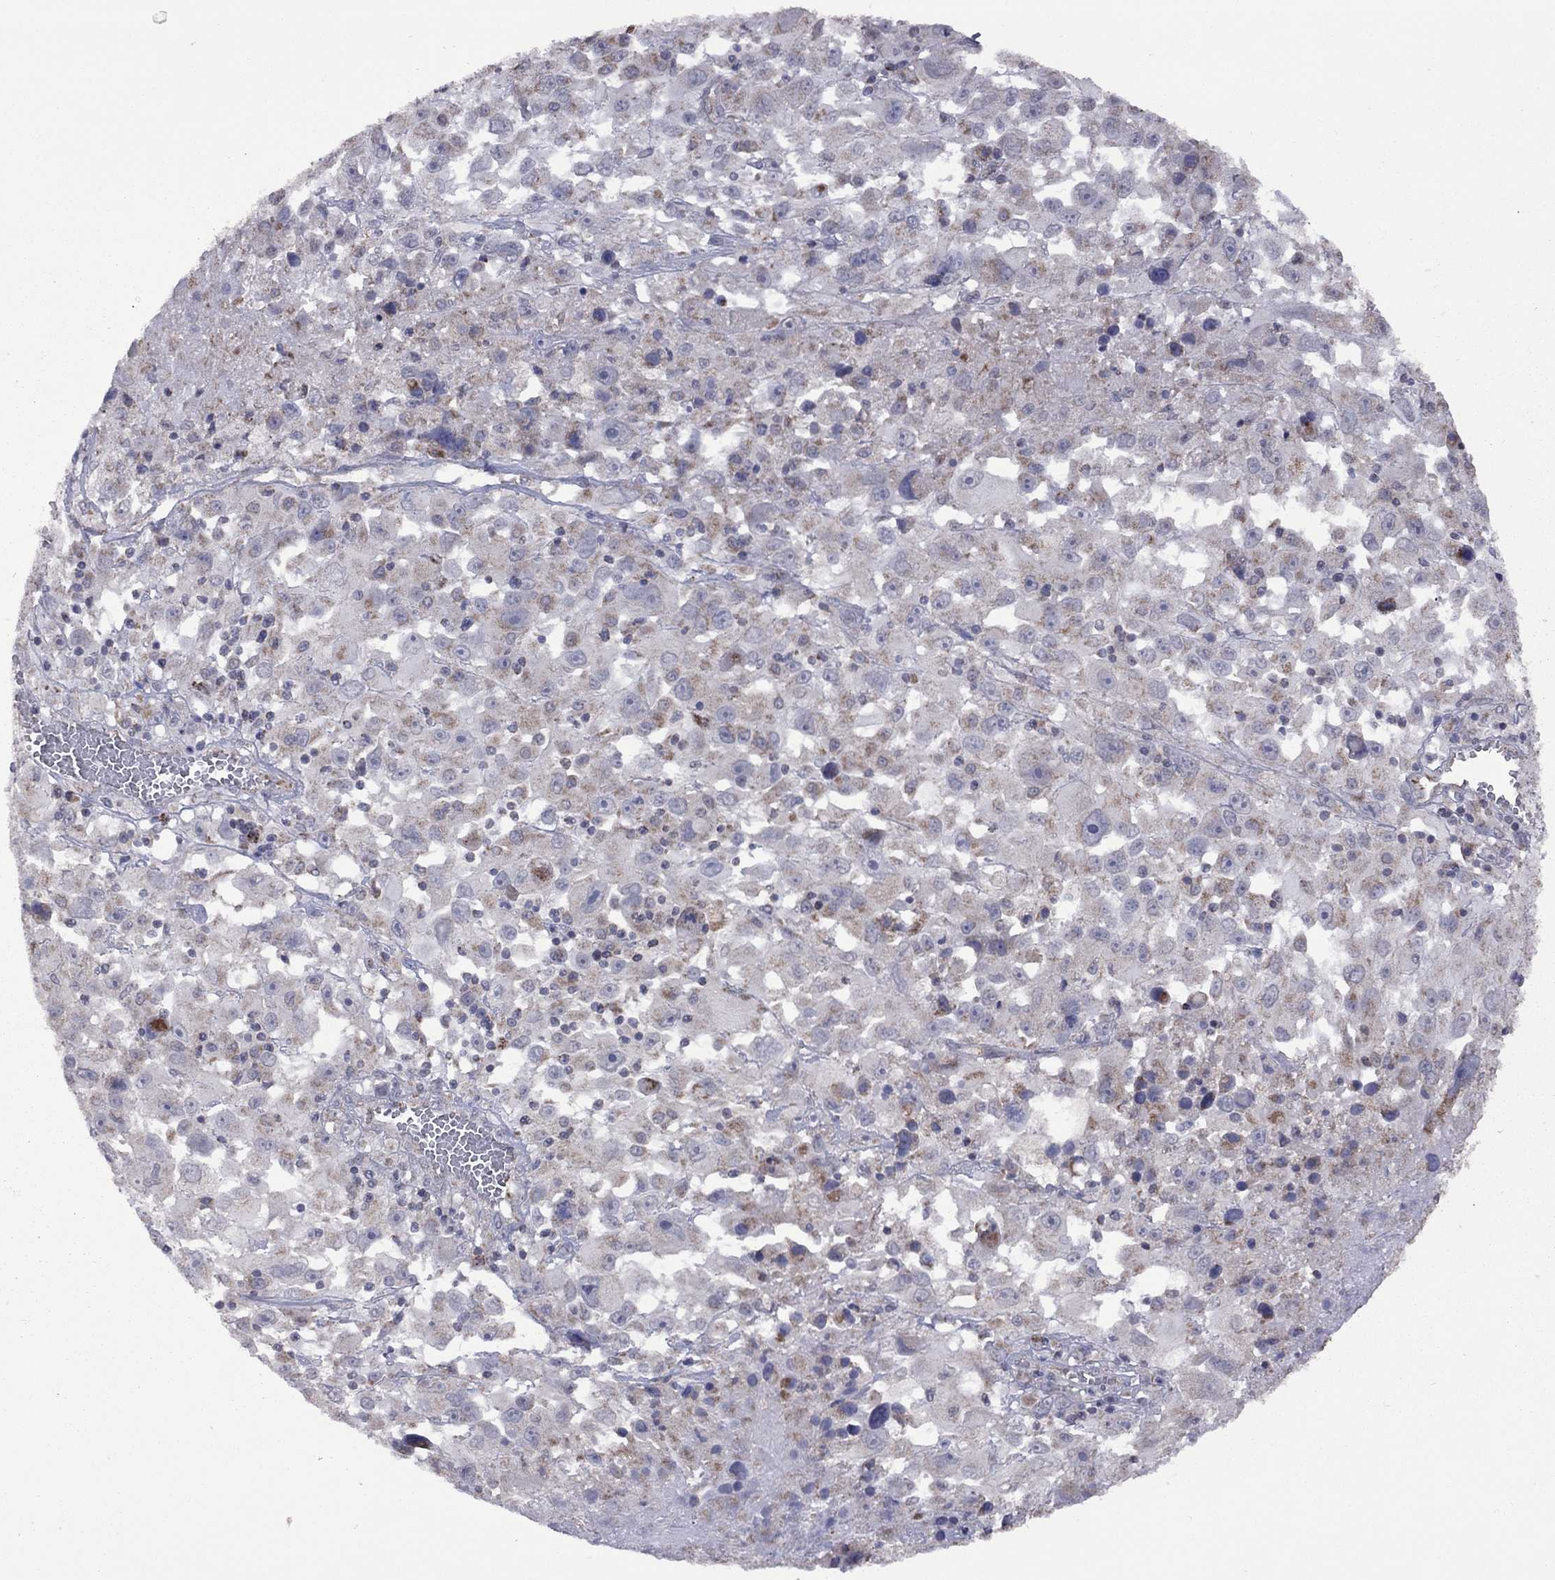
{"staining": {"intensity": "moderate", "quantity": "<25%", "location": "cytoplasmic/membranous"}, "tissue": "melanoma", "cell_type": "Tumor cells", "image_type": "cancer", "snomed": [{"axis": "morphology", "description": "Malignant melanoma, Metastatic site"}, {"axis": "topography", "description": "Soft tissue"}], "caption": "There is low levels of moderate cytoplasmic/membranous expression in tumor cells of malignant melanoma (metastatic site), as demonstrated by immunohistochemical staining (brown color).", "gene": "NDUFB1", "patient": {"sex": "male", "age": 50}}